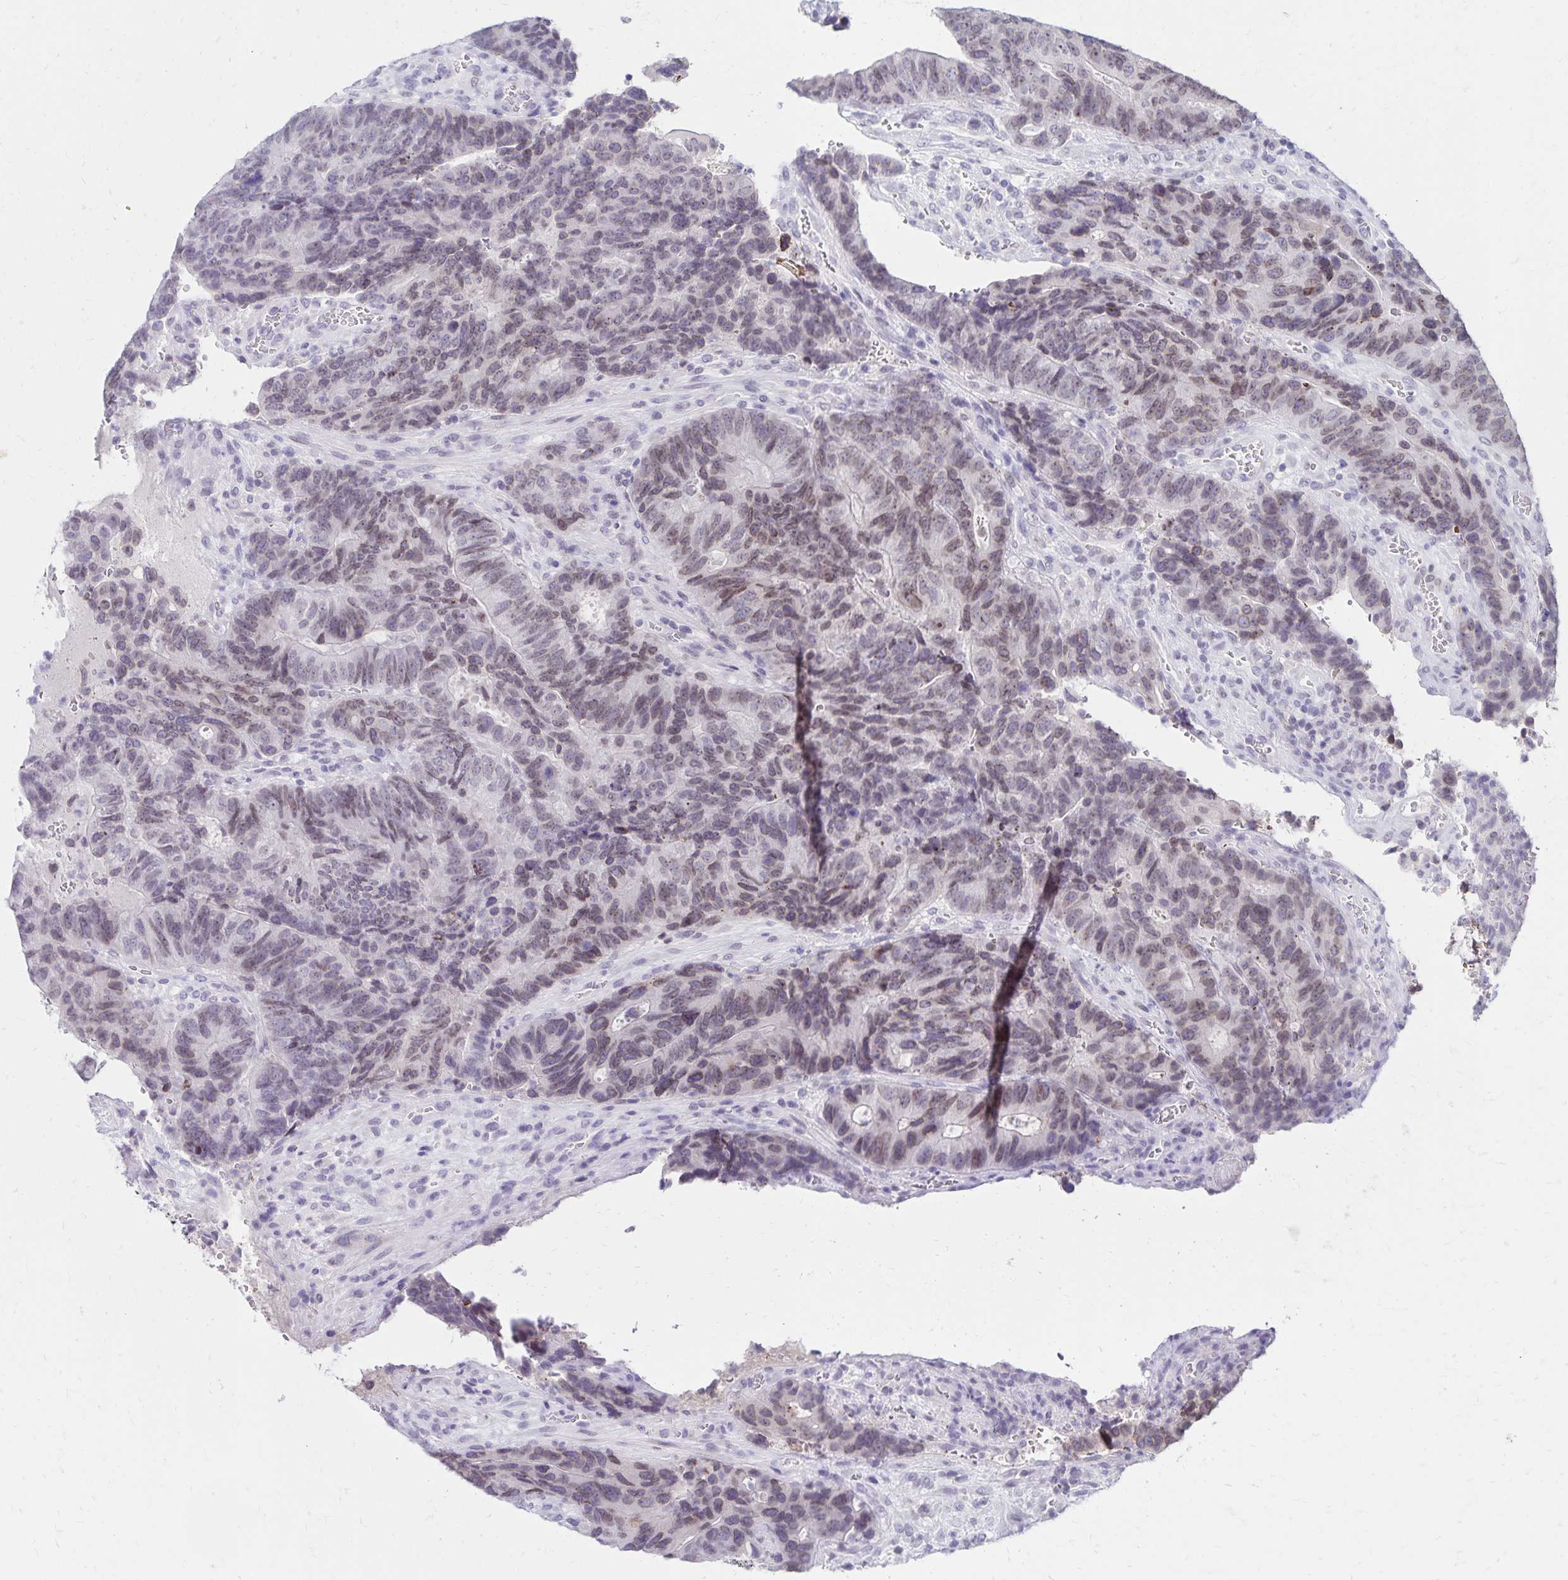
{"staining": {"intensity": "weak", "quantity": "<25%", "location": "nuclear"}, "tissue": "colorectal cancer", "cell_type": "Tumor cells", "image_type": "cancer", "snomed": [{"axis": "morphology", "description": "Normal tissue, NOS"}, {"axis": "morphology", "description": "Adenocarcinoma, NOS"}, {"axis": "topography", "description": "Colon"}], "caption": "IHC image of human colorectal cancer (adenocarcinoma) stained for a protein (brown), which reveals no positivity in tumor cells.", "gene": "FAM166C", "patient": {"sex": "female", "age": 48}}